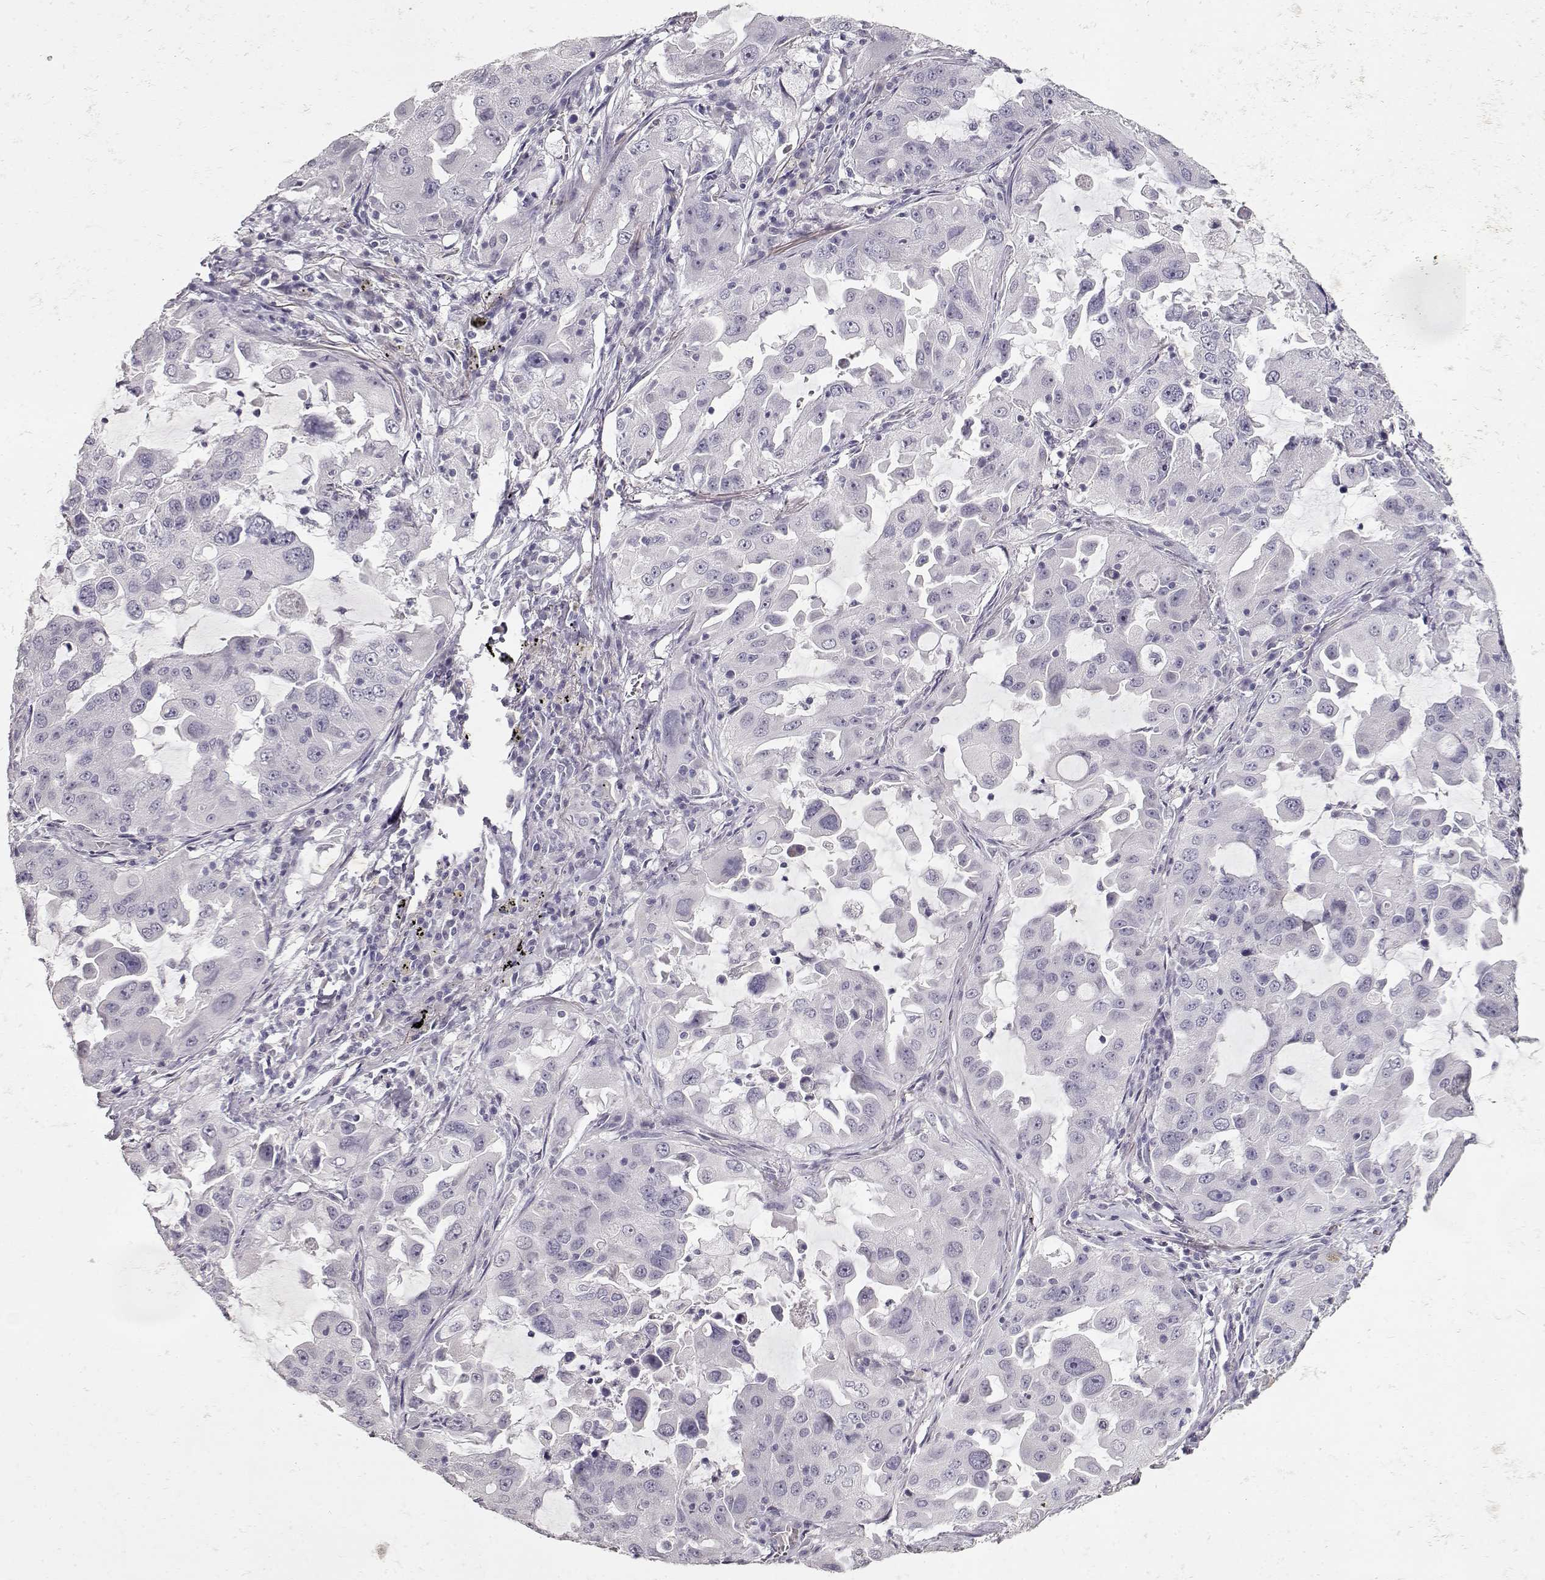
{"staining": {"intensity": "negative", "quantity": "none", "location": "none"}, "tissue": "lung cancer", "cell_type": "Tumor cells", "image_type": "cancer", "snomed": [{"axis": "morphology", "description": "Adenocarcinoma, NOS"}, {"axis": "topography", "description": "Lung"}], "caption": "Immunohistochemical staining of human lung adenocarcinoma demonstrates no significant expression in tumor cells.", "gene": "TPH2", "patient": {"sex": "female", "age": 61}}